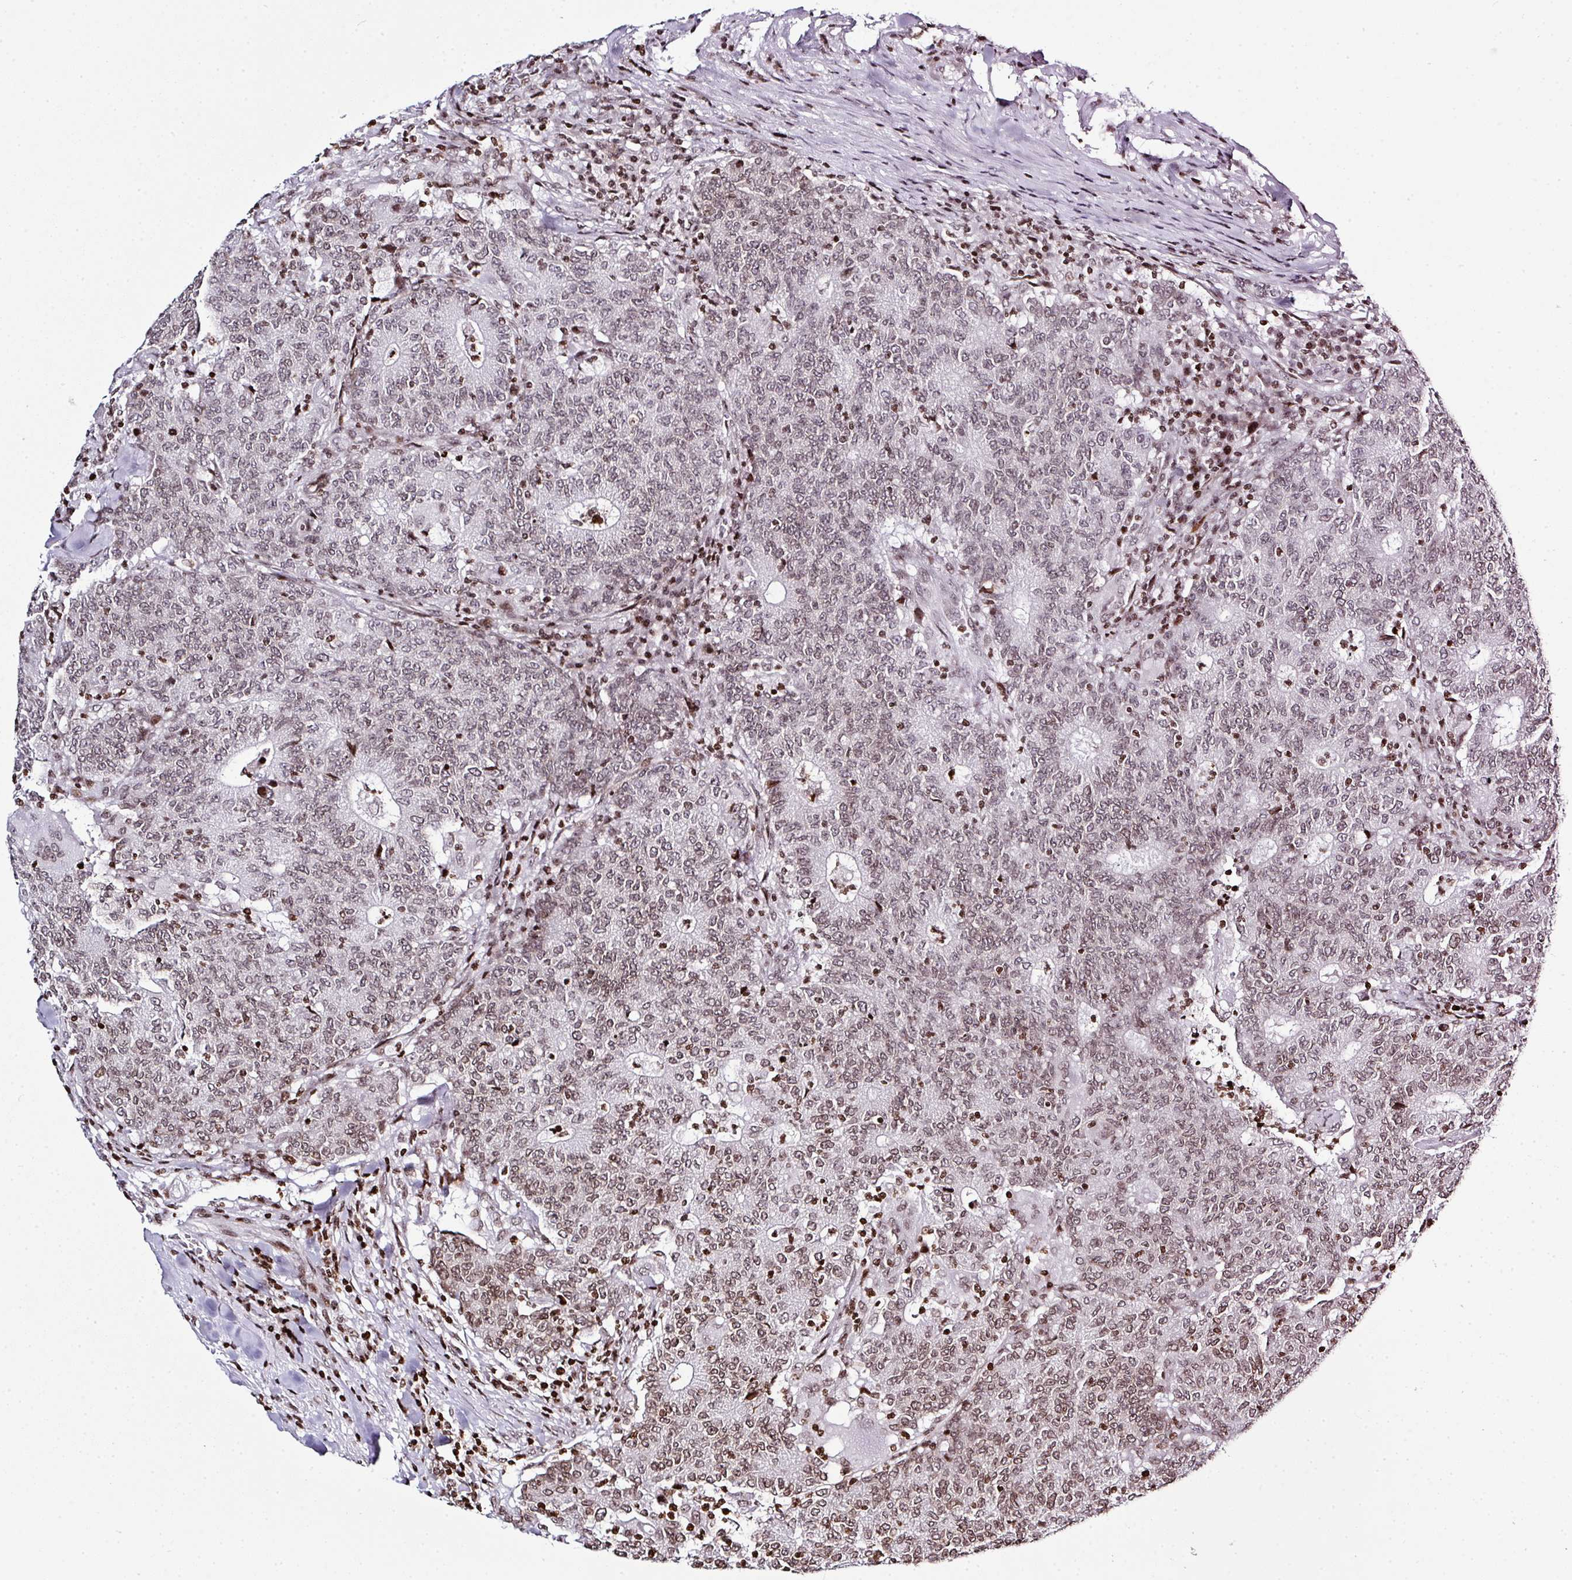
{"staining": {"intensity": "weak", "quantity": "25%-75%", "location": "nuclear"}, "tissue": "colorectal cancer", "cell_type": "Tumor cells", "image_type": "cancer", "snomed": [{"axis": "morphology", "description": "Adenocarcinoma, NOS"}, {"axis": "topography", "description": "Colon"}], "caption": "IHC of human adenocarcinoma (colorectal) shows low levels of weak nuclear expression in approximately 25%-75% of tumor cells. Using DAB (3,3'-diaminobenzidine) (brown) and hematoxylin (blue) stains, captured at high magnification using brightfield microscopy.", "gene": "RASL11A", "patient": {"sex": "female", "age": 75}}